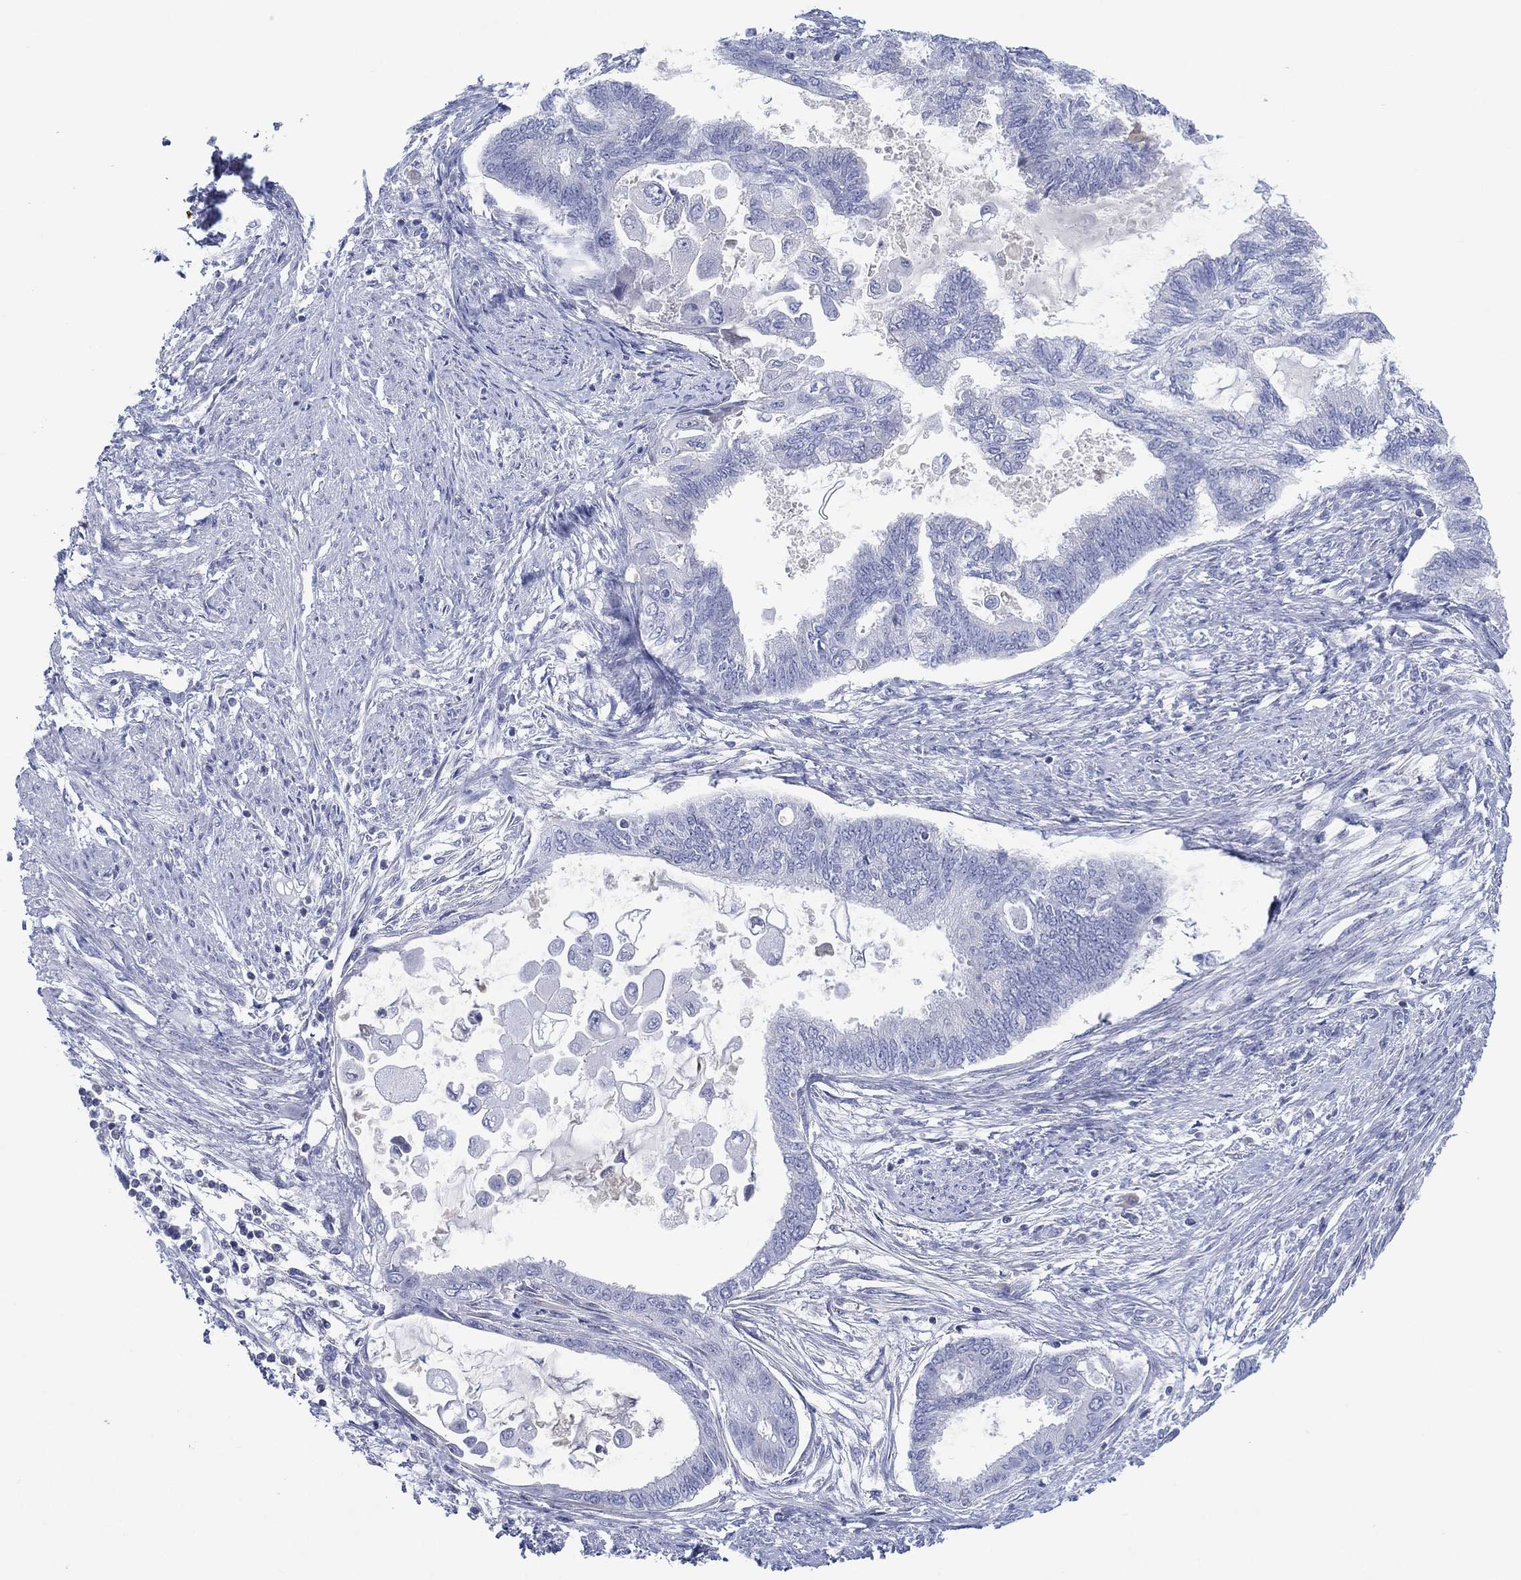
{"staining": {"intensity": "negative", "quantity": "none", "location": "none"}, "tissue": "endometrial cancer", "cell_type": "Tumor cells", "image_type": "cancer", "snomed": [{"axis": "morphology", "description": "Adenocarcinoma, NOS"}, {"axis": "topography", "description": "Endometrium"}], "caption": "High magnification brightfield microscopy of endometrial adenocarcinoma stained with DAB (3,3'-diaminobenzidine) (brown) and counterstained with hematoxylin (blue): tumor cells show no significant staining.", "gene": "SEPTIN1", "patient": {"sex": "female", "age": 86}}